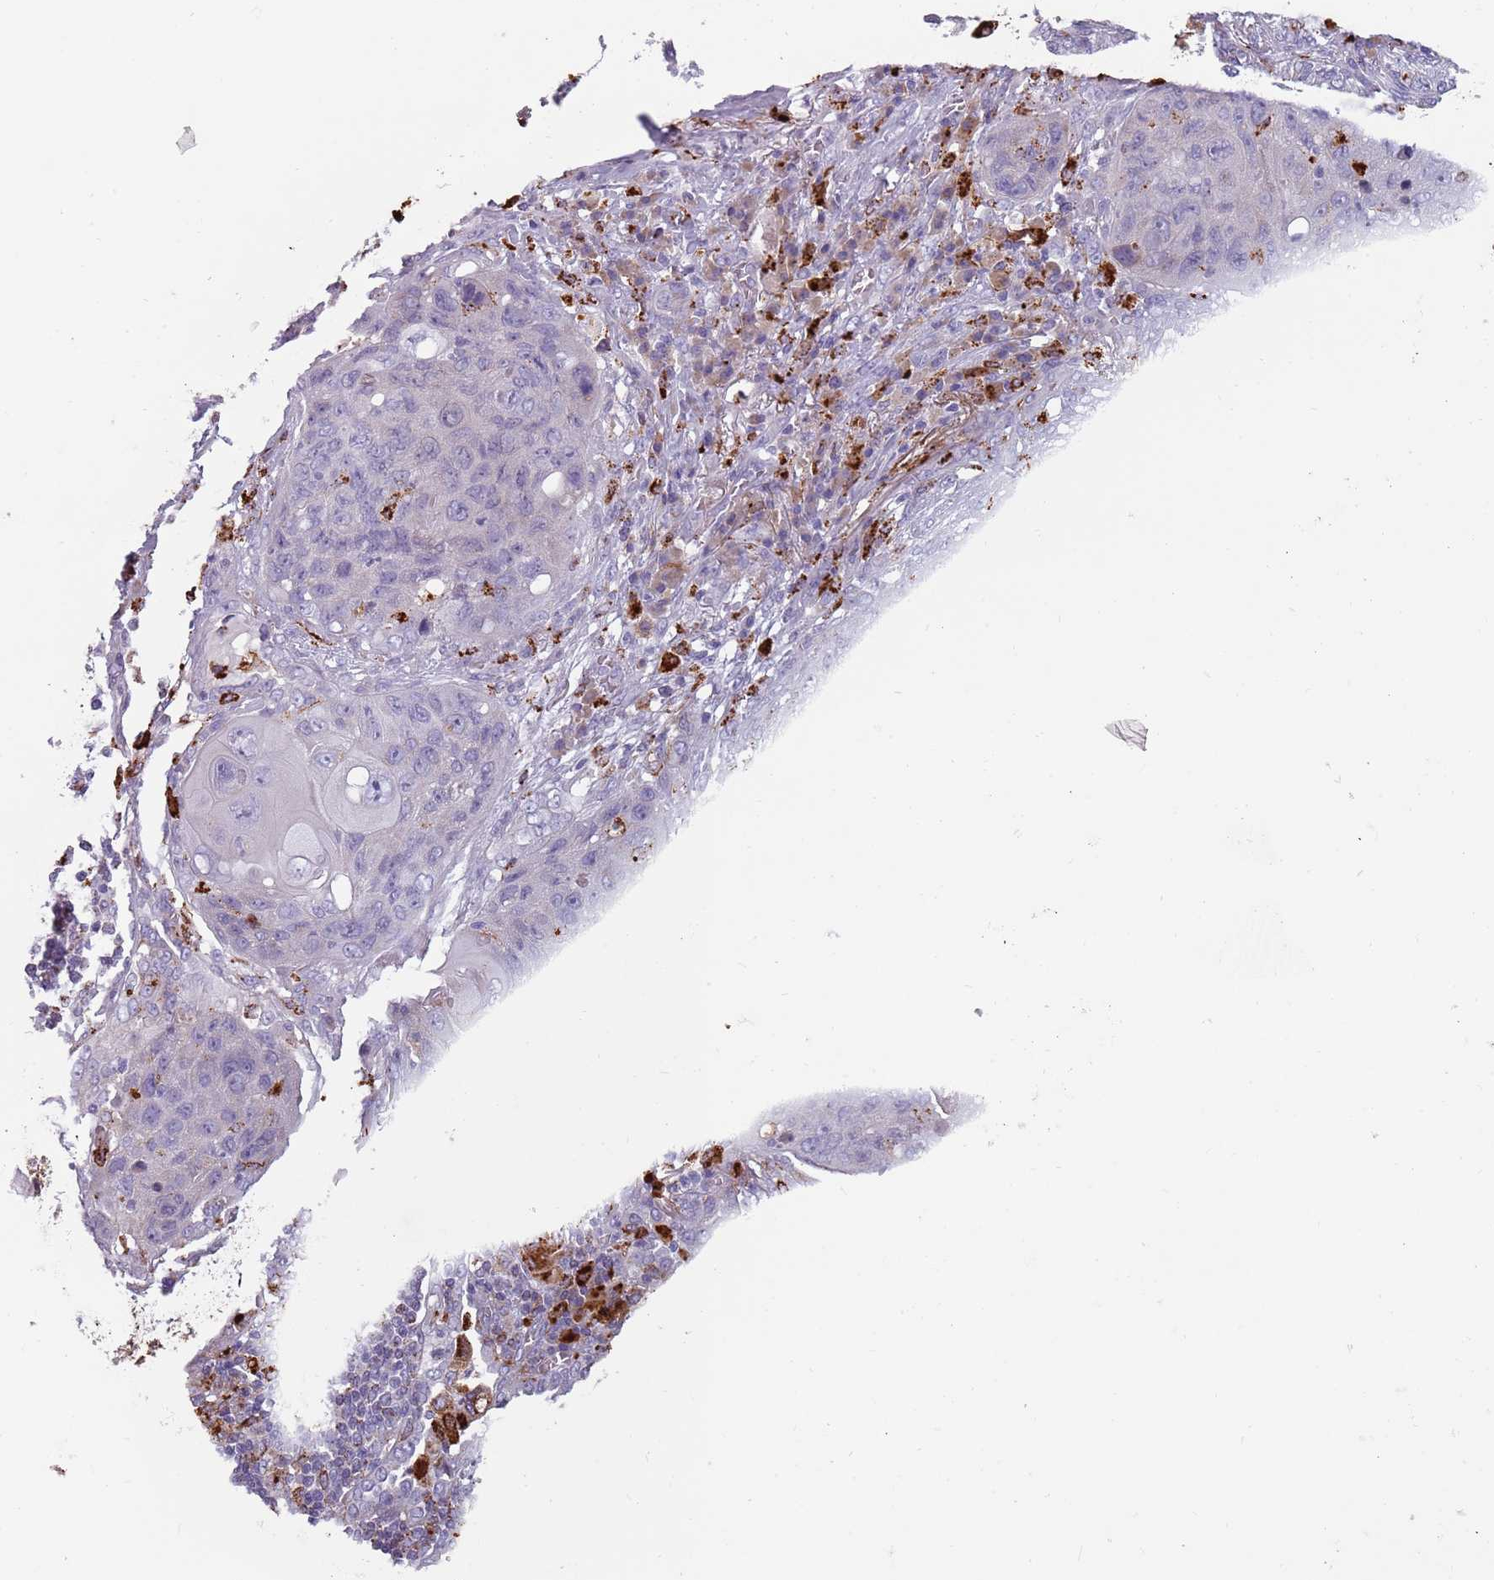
{"staining": {"intensity": "negative", "quantity": "none", "location": "none"}, "tissue": "lung cancer", "cell_type": "Tumor cells", "image_type": "cancer", "snomed": [{"axis": "morphology", "description": "Squamous cell carcinoma, NOS"}, {"axis": "topography", "description": "Lung"}], "caption": "Tumor cells are negative for protein expression in human lung cancer.", "gene": "NWD2", "patient": {"sex": "female", "age": 63}}